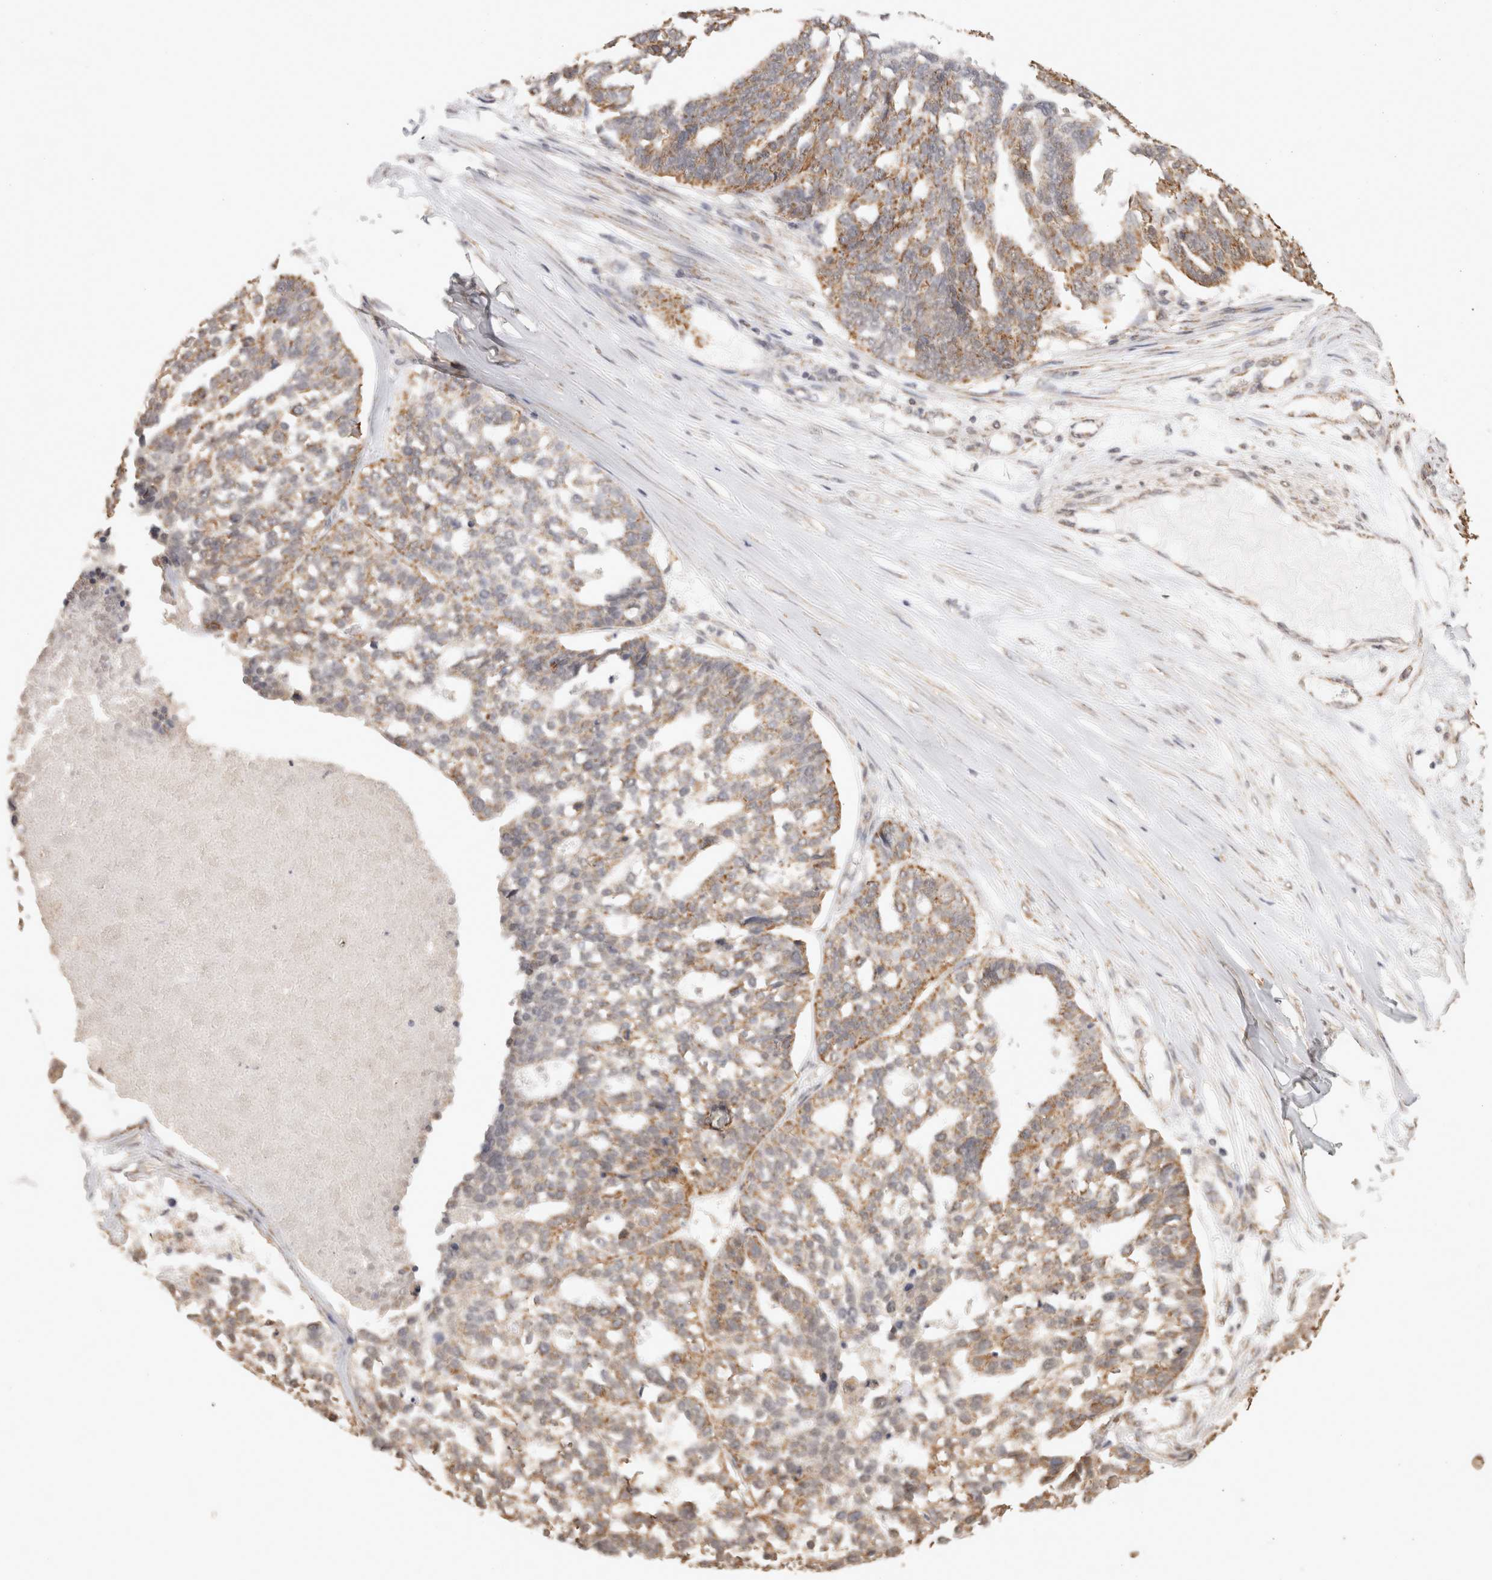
{"staining": {"intensity": "weak", "quantity": ">75%", "location": "cytoplasmic/membranous"}, "tissue": "ovarian cancer", "cell_type": "Tumor cells", "image_type": "cancer", "snomed": [{"axis": "morphology", "description": "Cystadenocarcinoma, serous, NOS"}, {"axis": "topography", "description": "Ovary"}], "caption": "This micrograph exhibits ovarian cancer (serous cystadenocarcinoma) stained with immunohistochemistry to label a protein in brown. The cytoplasmic/membranous of tumor cells show weak positivity for the protein. Nuclei are counter-stained blue.", "gene": "BNIP3L", "patient": {"sex": "female", "age": 59}}